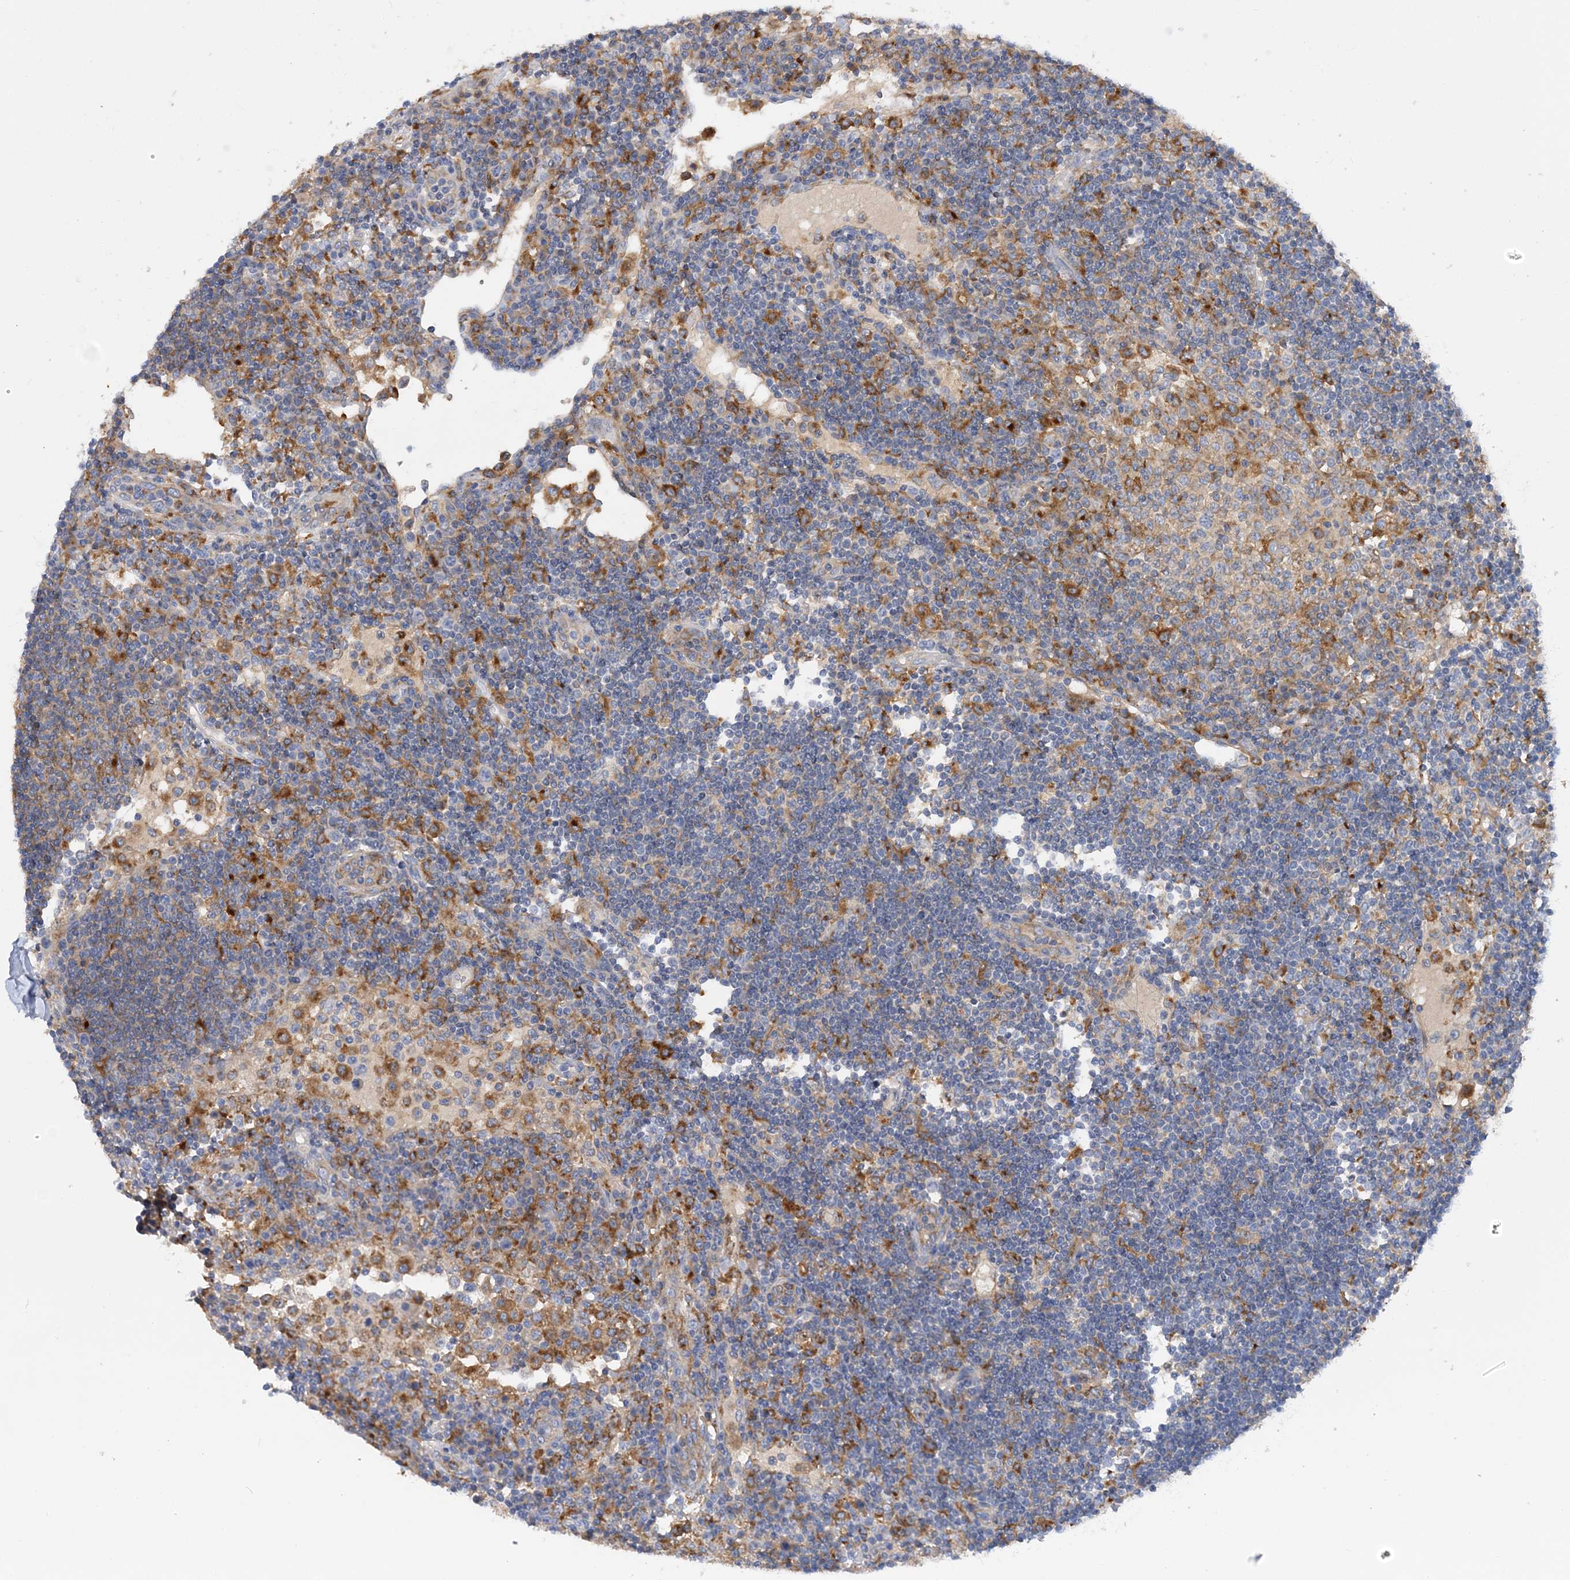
{"staining": {"intensity": "moderate", "quantity": "<25%", "location": "cytoplasmic/membranous"}, "tissue": "lymph node", "cell_type": "Non-germinal center cells", "image_type": "normal", "snomed": [{"axis": "morphology", "description": "Normal tissue, NOS"}, {"axis": "topography", "description": "Lymph node"}], "caption": "The photomicrograph reveals immunohistochemical staining of benign lymph node. There is moderate cytoplasmic/membranous staining is appreciated in approximately <25% of non-germinal center cells.", "gene": "GRINA", "patient": {"sex": "female", "age": 53}}